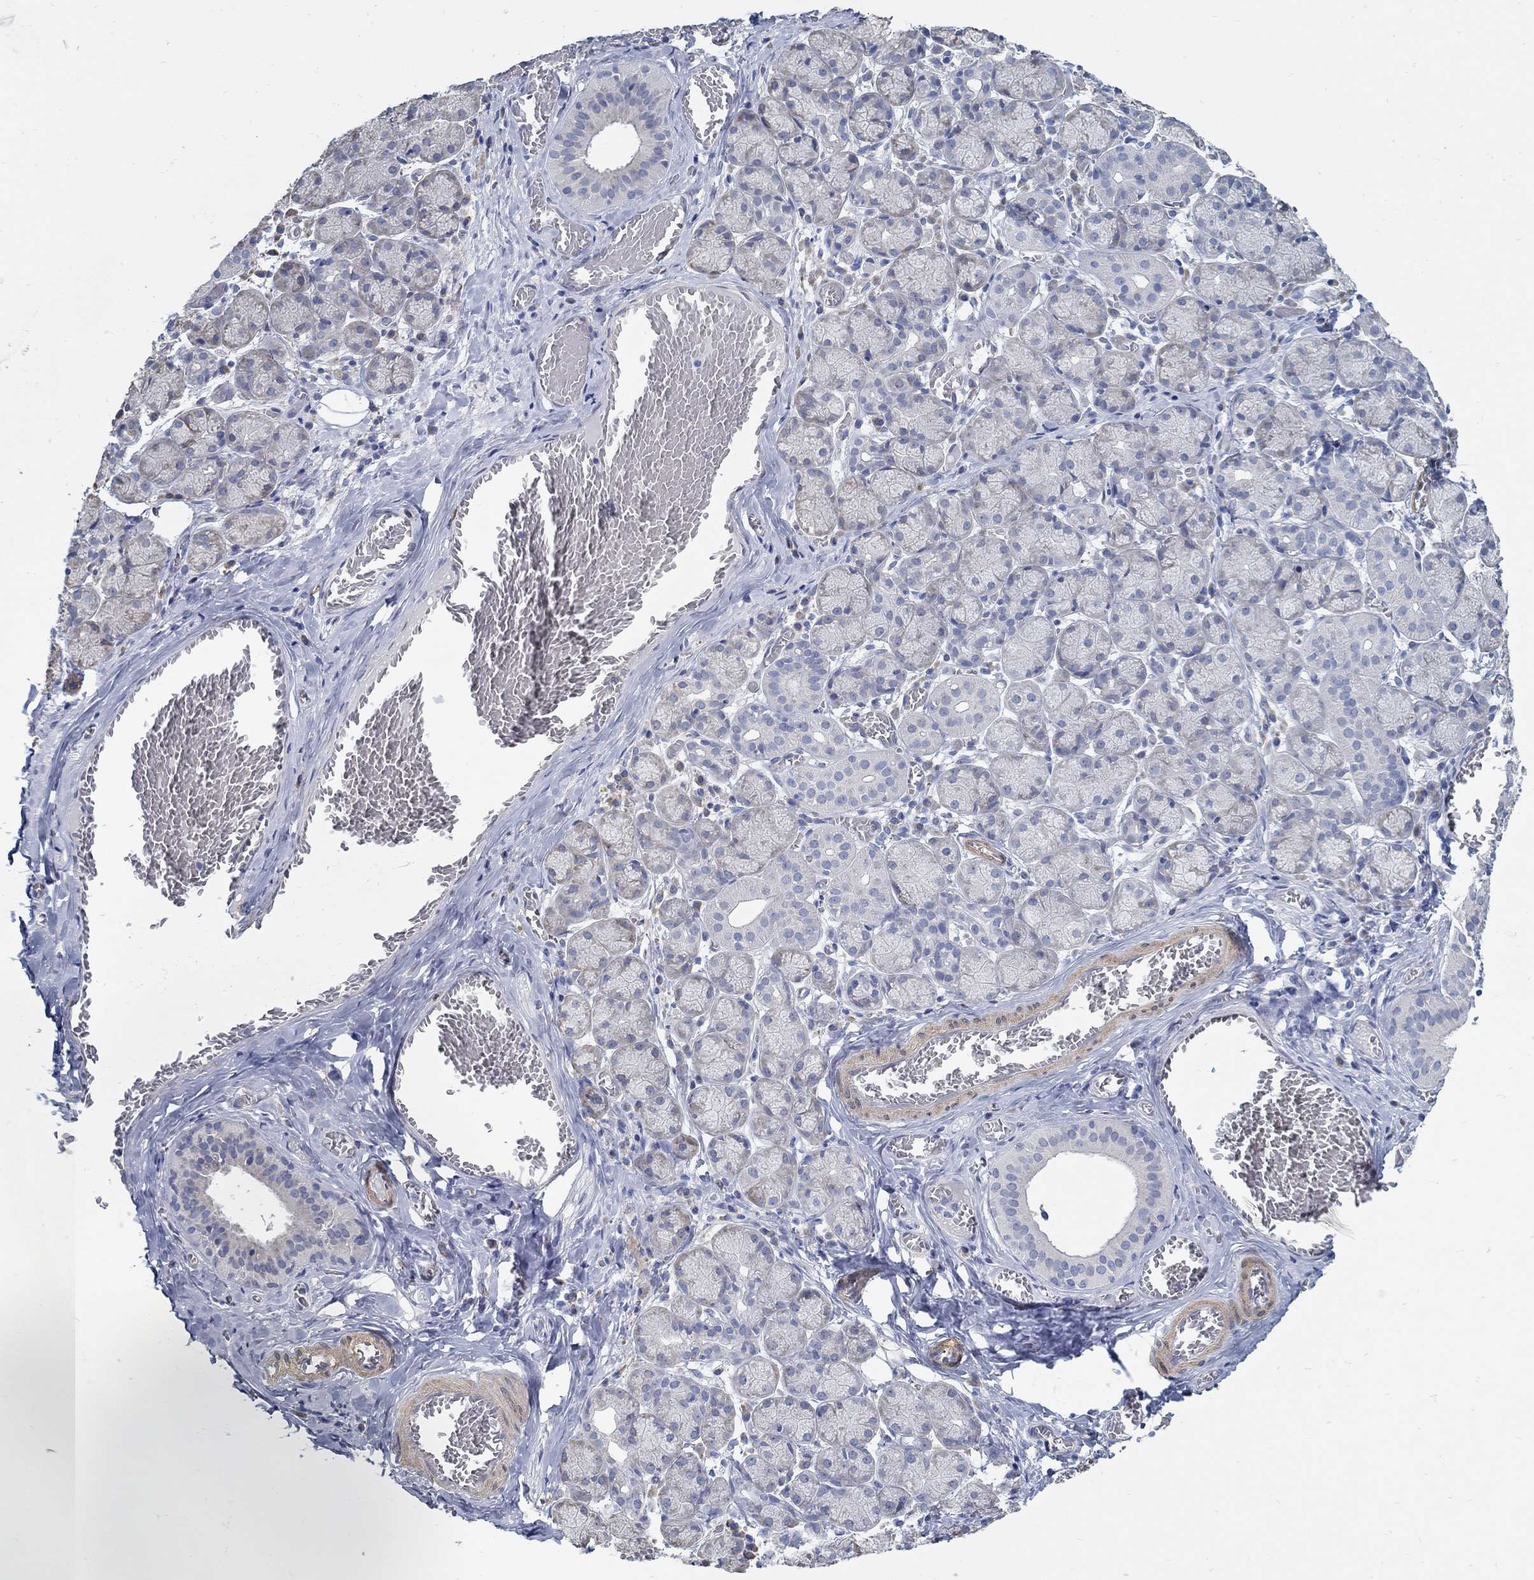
{"staining": {"intensity": "negative", "quantity": "none", "location": "none"}, "tissue": "salivary gland", "cell_type": "Glandular cells", "image_type": "normal", "snomed": [{"axis": "morphology", "description": "Normal tissue, NOS"}, {"axis": "topography", "description": "Salivary gland"}, {"axis": "topography", "description": "Peripheral nerve tissue"}], "caption": "Immunohistochemistry (IHC) micrograph of normal salivary gland: human salivary gland stained with DAB (3,3'-diaminobenzidine) displays no significant protein positivity in glandular cells.", "gene": "C15orf39", "patient": {"sex": "female", "age": 24}}